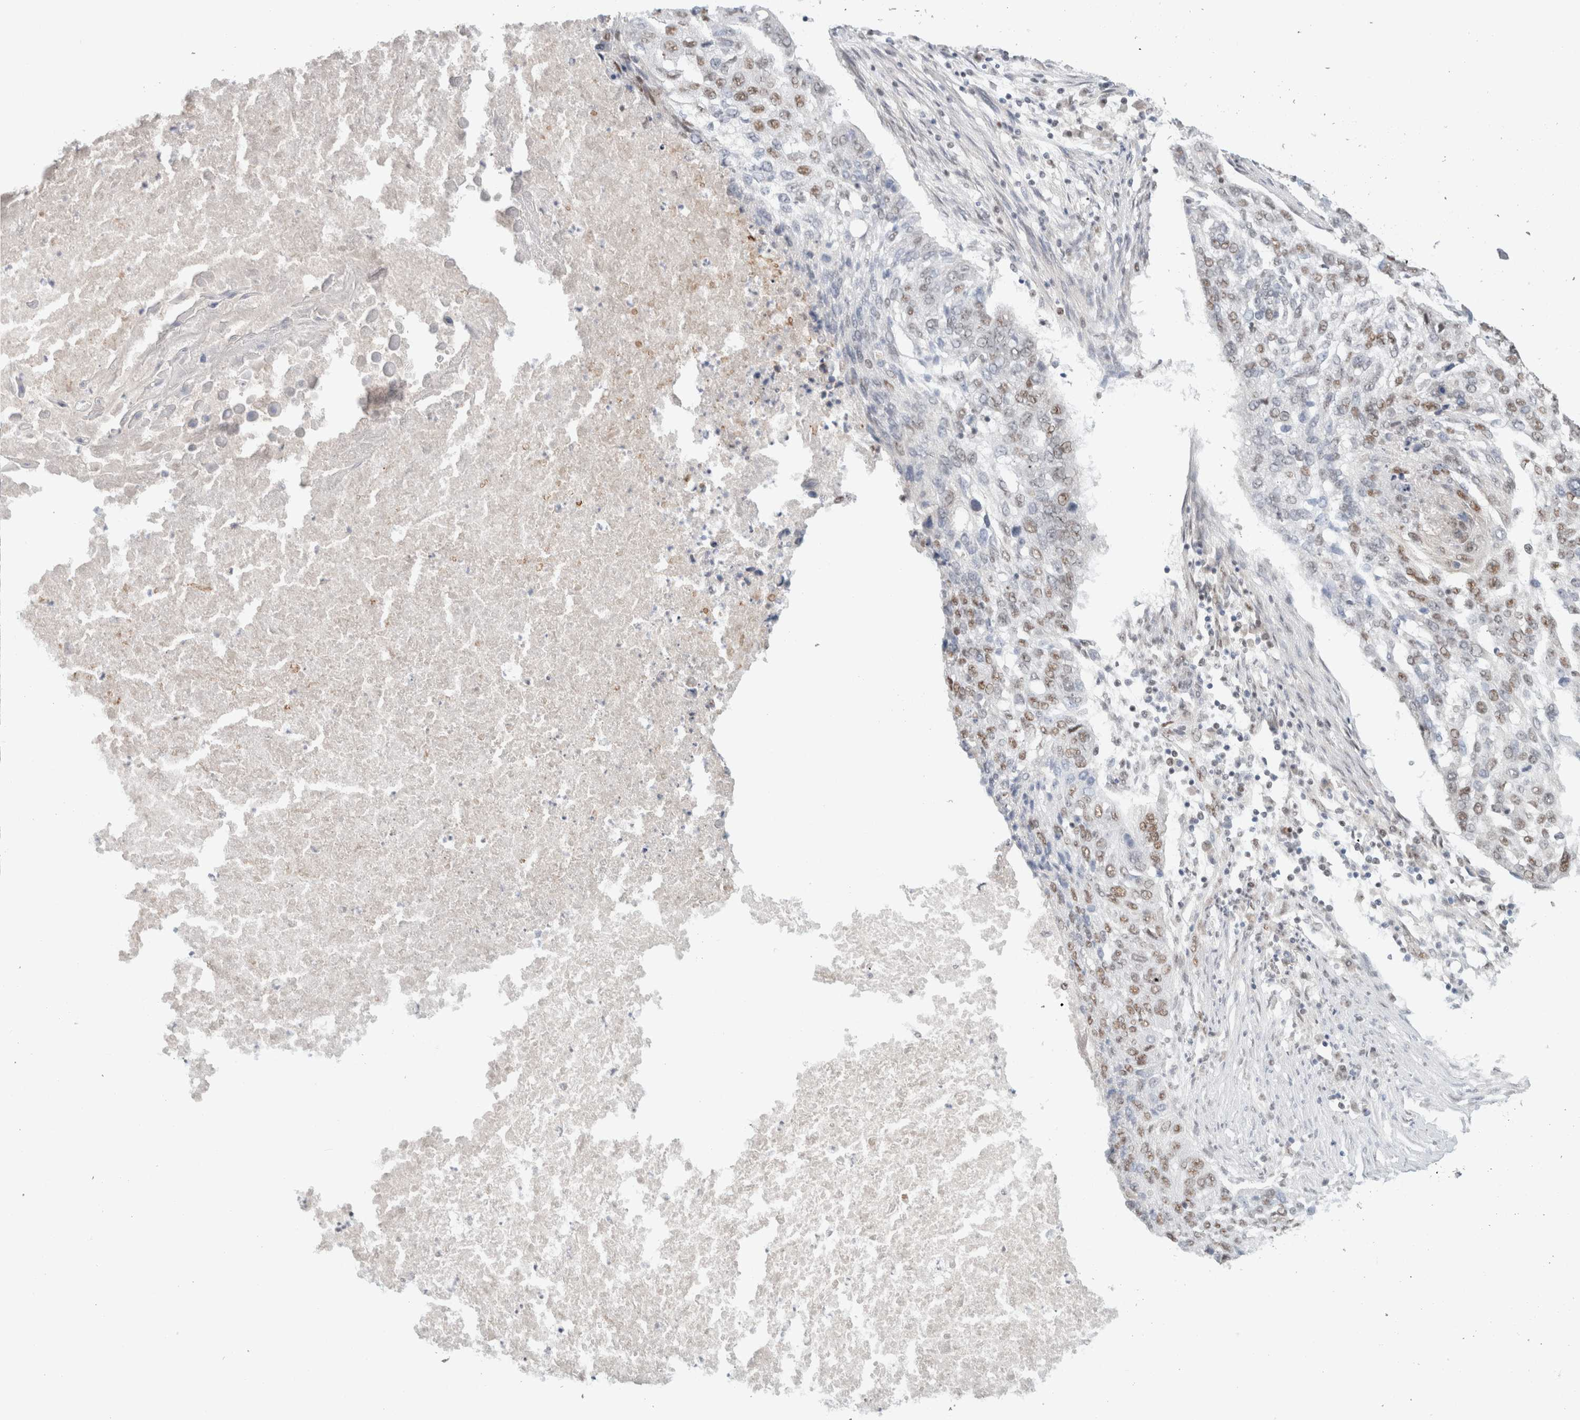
{"staining": {"intensity": "moderate", "quantity": "25%-75%", "location": "nuclear"}, "tissue": "lung cancer", "cell_type": "Tumor cells", "image_type": "cancer", "snomed": [{"axis": "morphology", "description": "Squamous cell carcinoma, NOS"}, {"axis": "topography", "description": "Lung"}], "caption": "Human lung squamous cell carcinoma stained with a brown dye displays moderate nuclear positive positivity in approximately 25%-75% of tumor cells.", "gene": "TRMT12", "patient": {"sex": "female", "age": 63}}